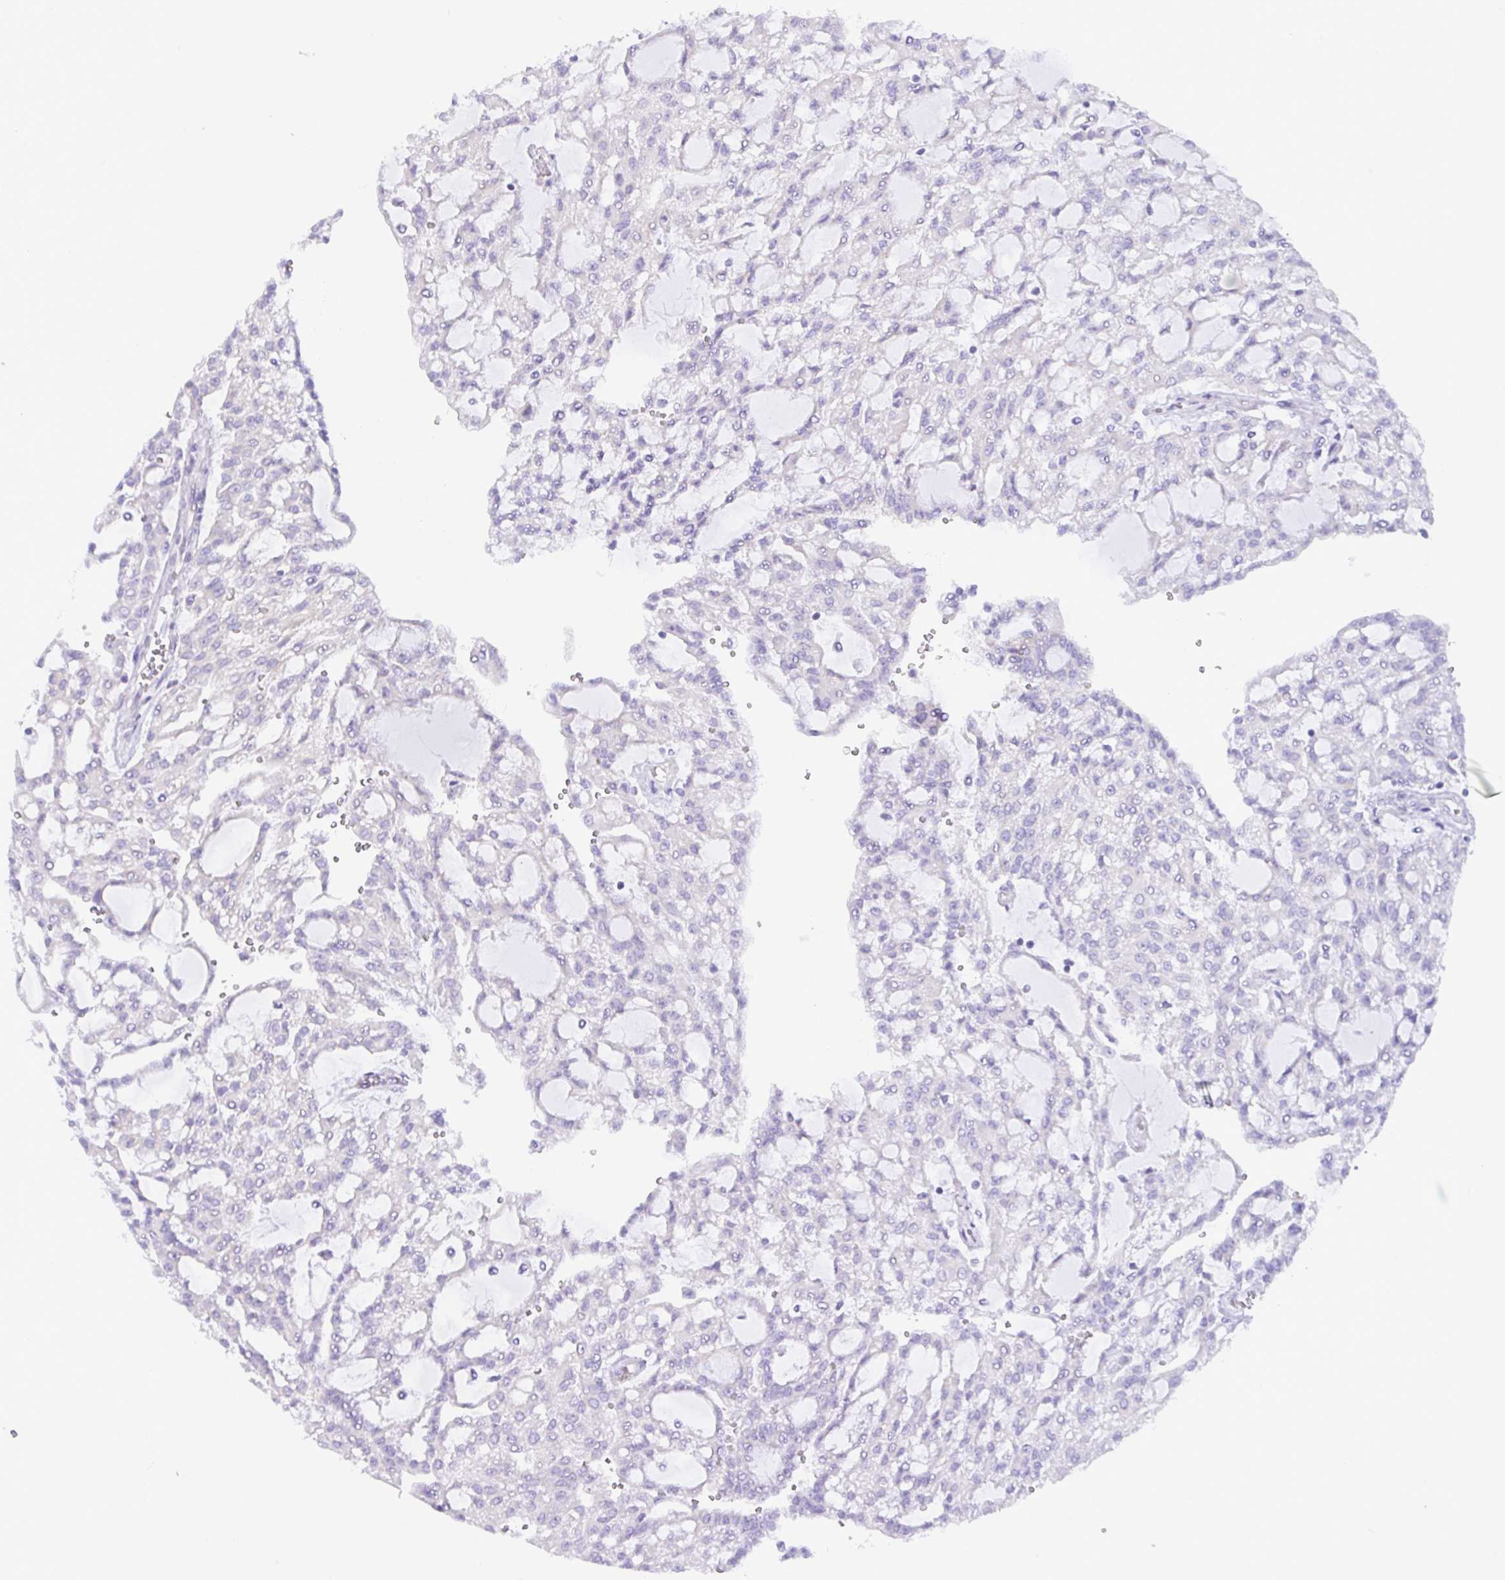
{"staining": {"intensity": "negative", "quantity": "none", "location": "none"}, "tissue": "renal cancer", "cell_type": "Tumor cells", "image_type": "cancer", "snomed": [{"axis": "morphology", "description": "Adenocarcinoma, NOS"}, {"axis": "topography", "description": "Kidney"}], "caption": "This histopathology image is of renal cancer (adenocarcinoma) stained with IHC to label a protein in brown with the nuclei are counter-stained blue. There is no staining in tumor cells.", "gene": "FAM177A1", "patient": {"sex": "male", "age": 63}}